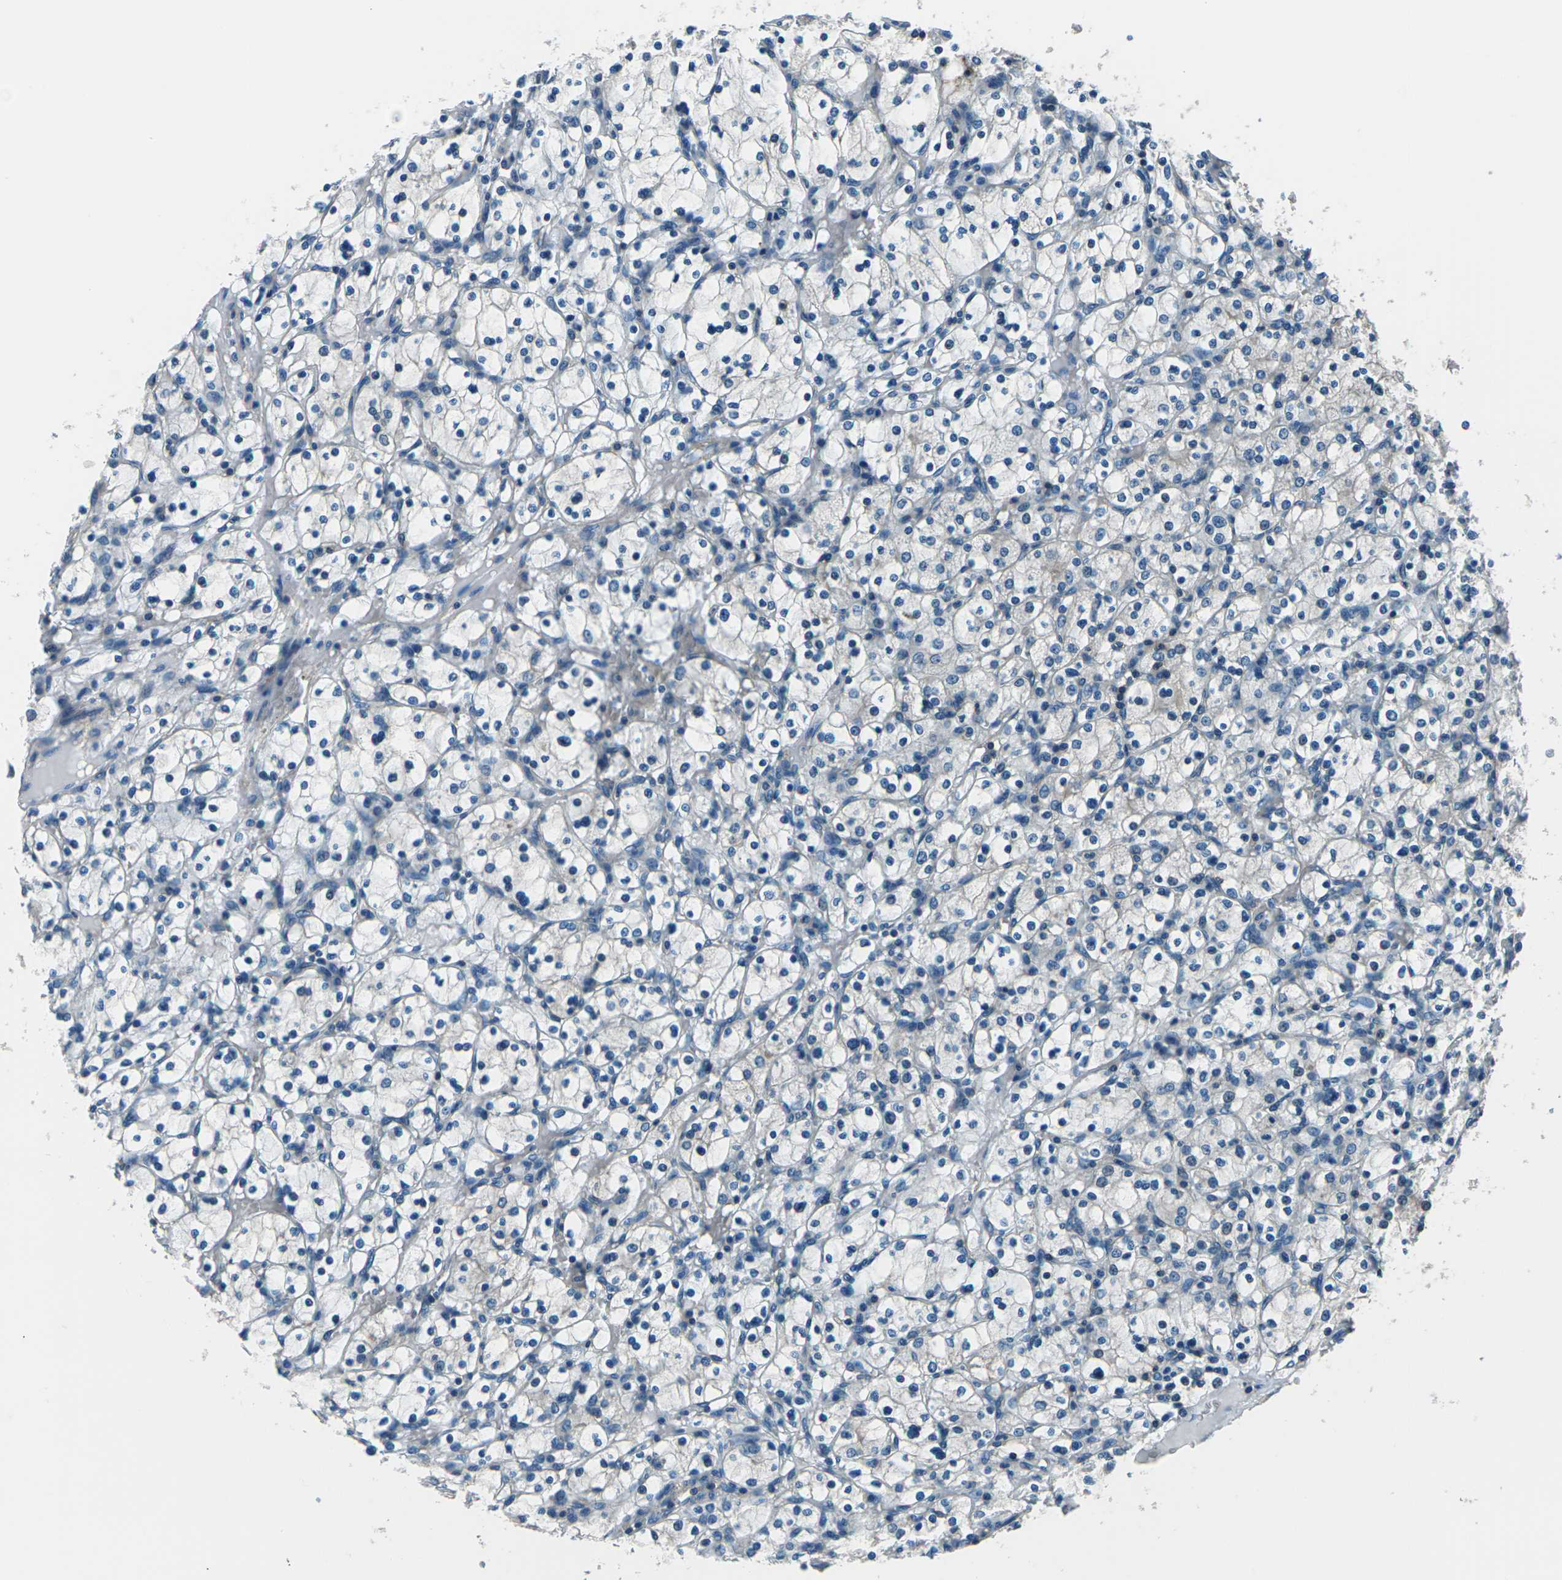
{"staining": {"intensity": "negative", "quantity": "none", "location": "none"}, "tissue": "renal cancer", "cell_type": "Tumor cells", "image_type": "cancer", "snomed": [{"axis": "morphology", "description": "Adenocarcinoma, NOS"}, {"axis": "topography", "description": "Kidney"}], "caption": "Renal cancer (adenocarcinoma) was stained to show a protein in brown. There is no significant staining in tumor cells.", "gene": "CMTM4", "patient": {"sex": "female", "age": 83}}